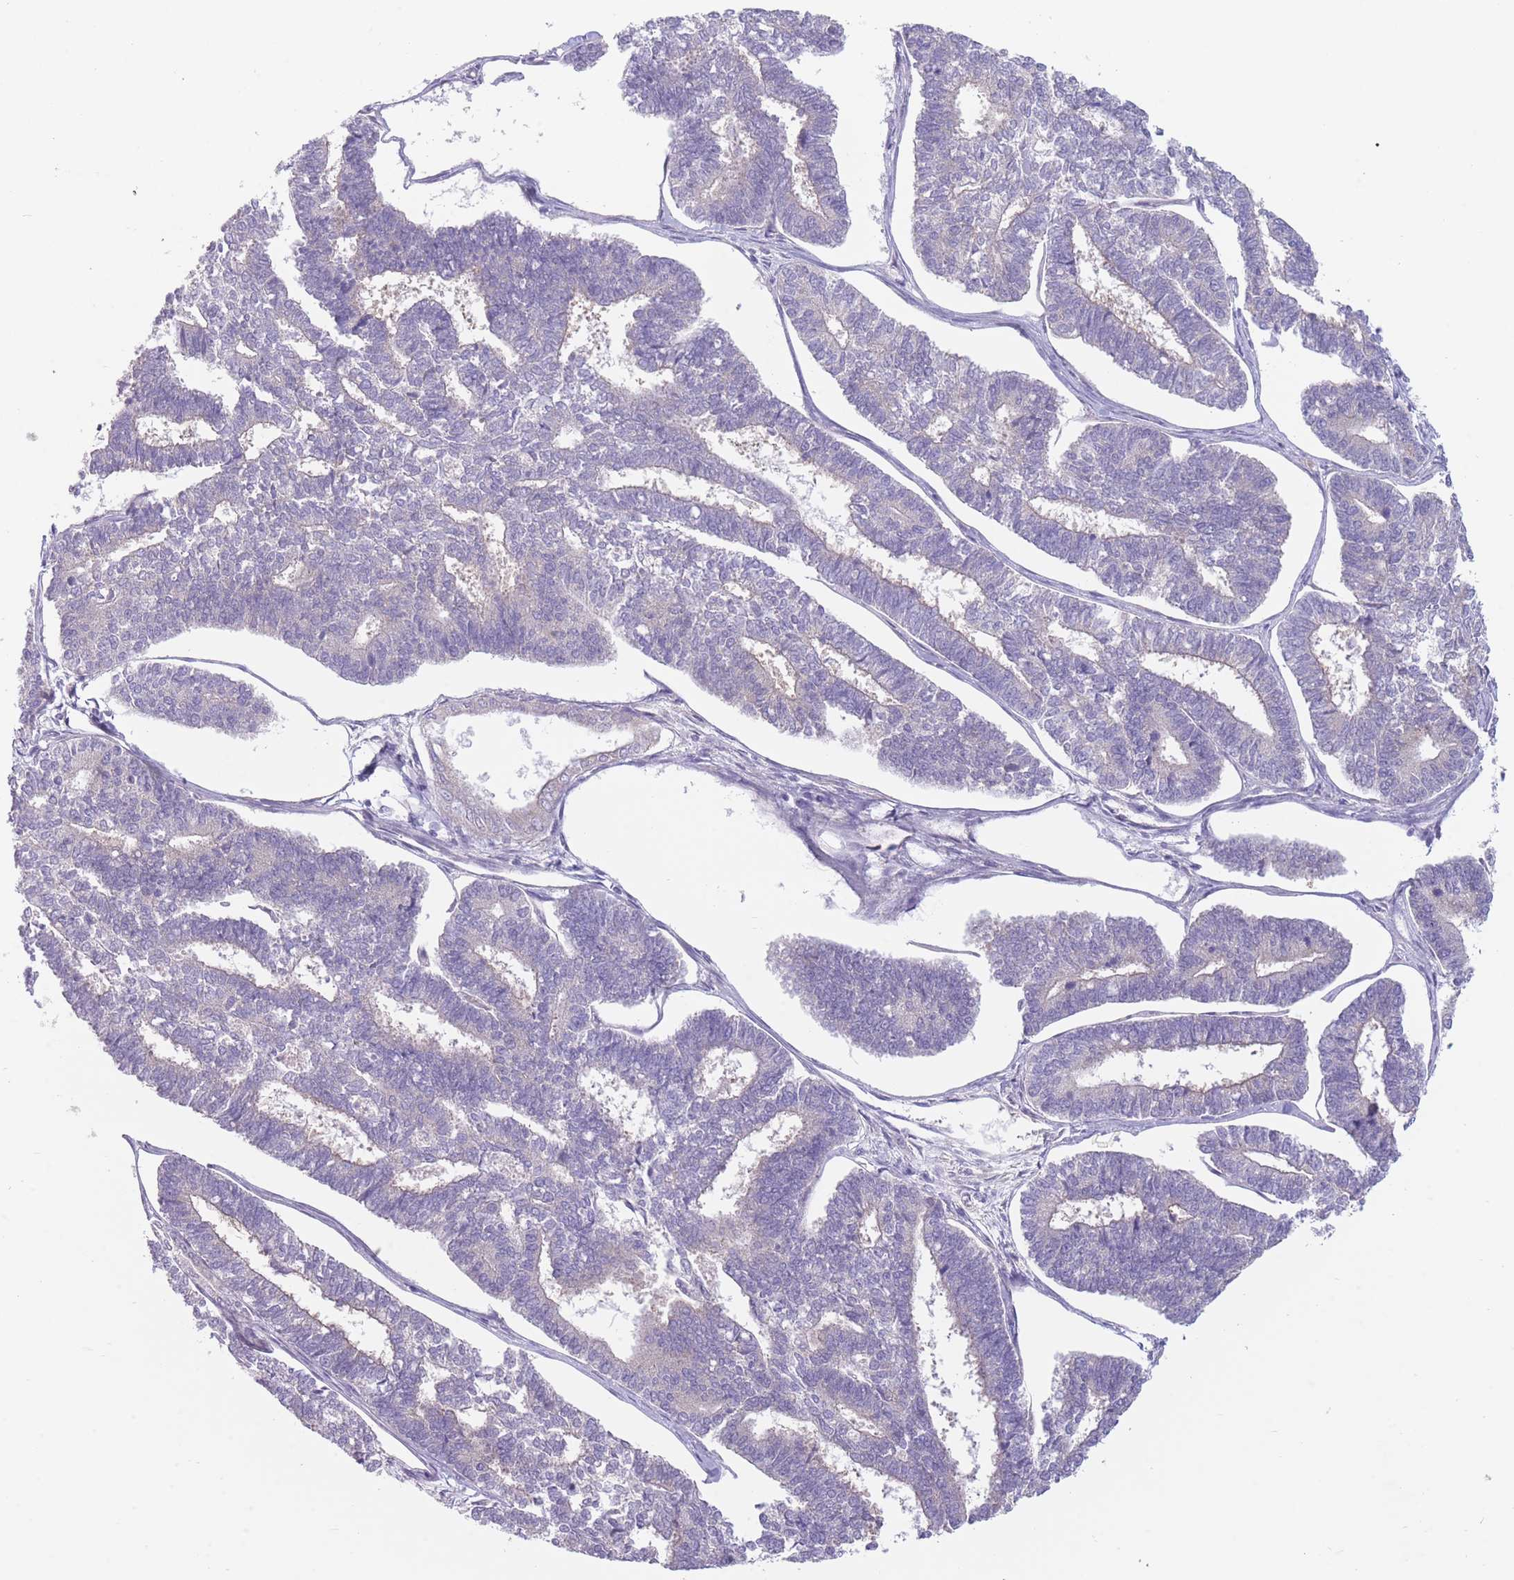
{"staining": {"intensity": "negative", "quantity": "none", "location": "none"}, "tissue": "endometrial cancer", "cell_type": "Tumor cells", "image_type": "cancer", "snomed": [{"axis": "morphology", "description": "Adenocarcinoma, NOS"}, {"axis": "topography", "description": "Endometrium"}], "caption": "High magnification brightfield microscopy of endometrial adenocarcinoma stained with DAB (brown) and counterstained with hematoxylin (blue): tumor cells show no significant positivity.", "gene": "PNPLA5", "patient": {"sex": "female", "age": 70}}